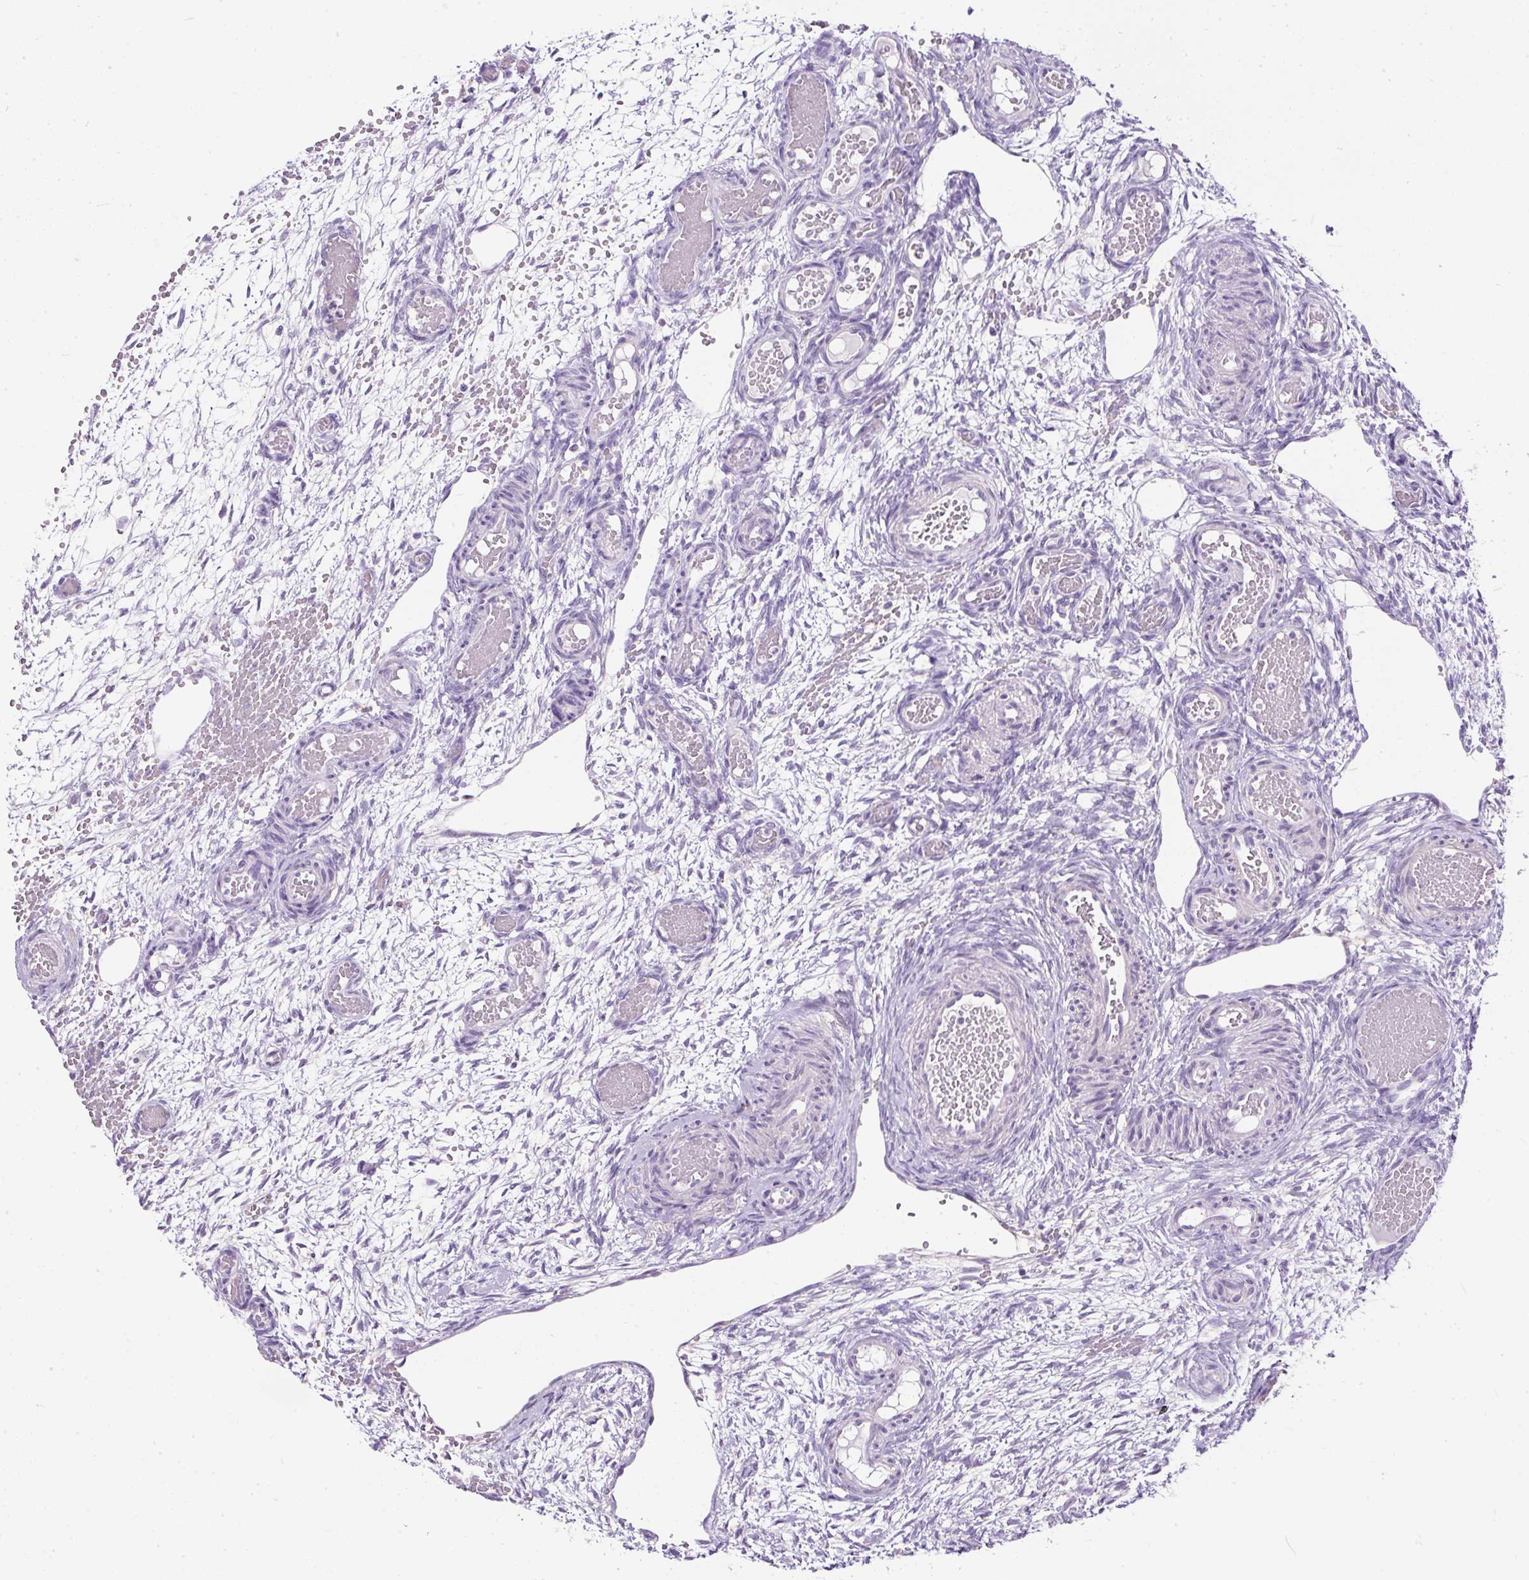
{"staining": {"intensity": "strong", "quantity": ">75%", "location": "cytoplasmic/membranous"}, "tissue": "ovary", "cell_type": "Follicle cells", "image_type": "normal", "snomed": [{"axis": "morphology", "description": "Adenocarcinoma, NOS"}, {"axis": "topography", "description": "Endometrium"}], "caption": "Brown immunohistochemical staining in normal human ovary demonstrates strong cytoplasmic/membranous expression in approximately >75% of follicle cells.", "gene": "GBX1", "patient": {"sex": "female", "age": 32}}